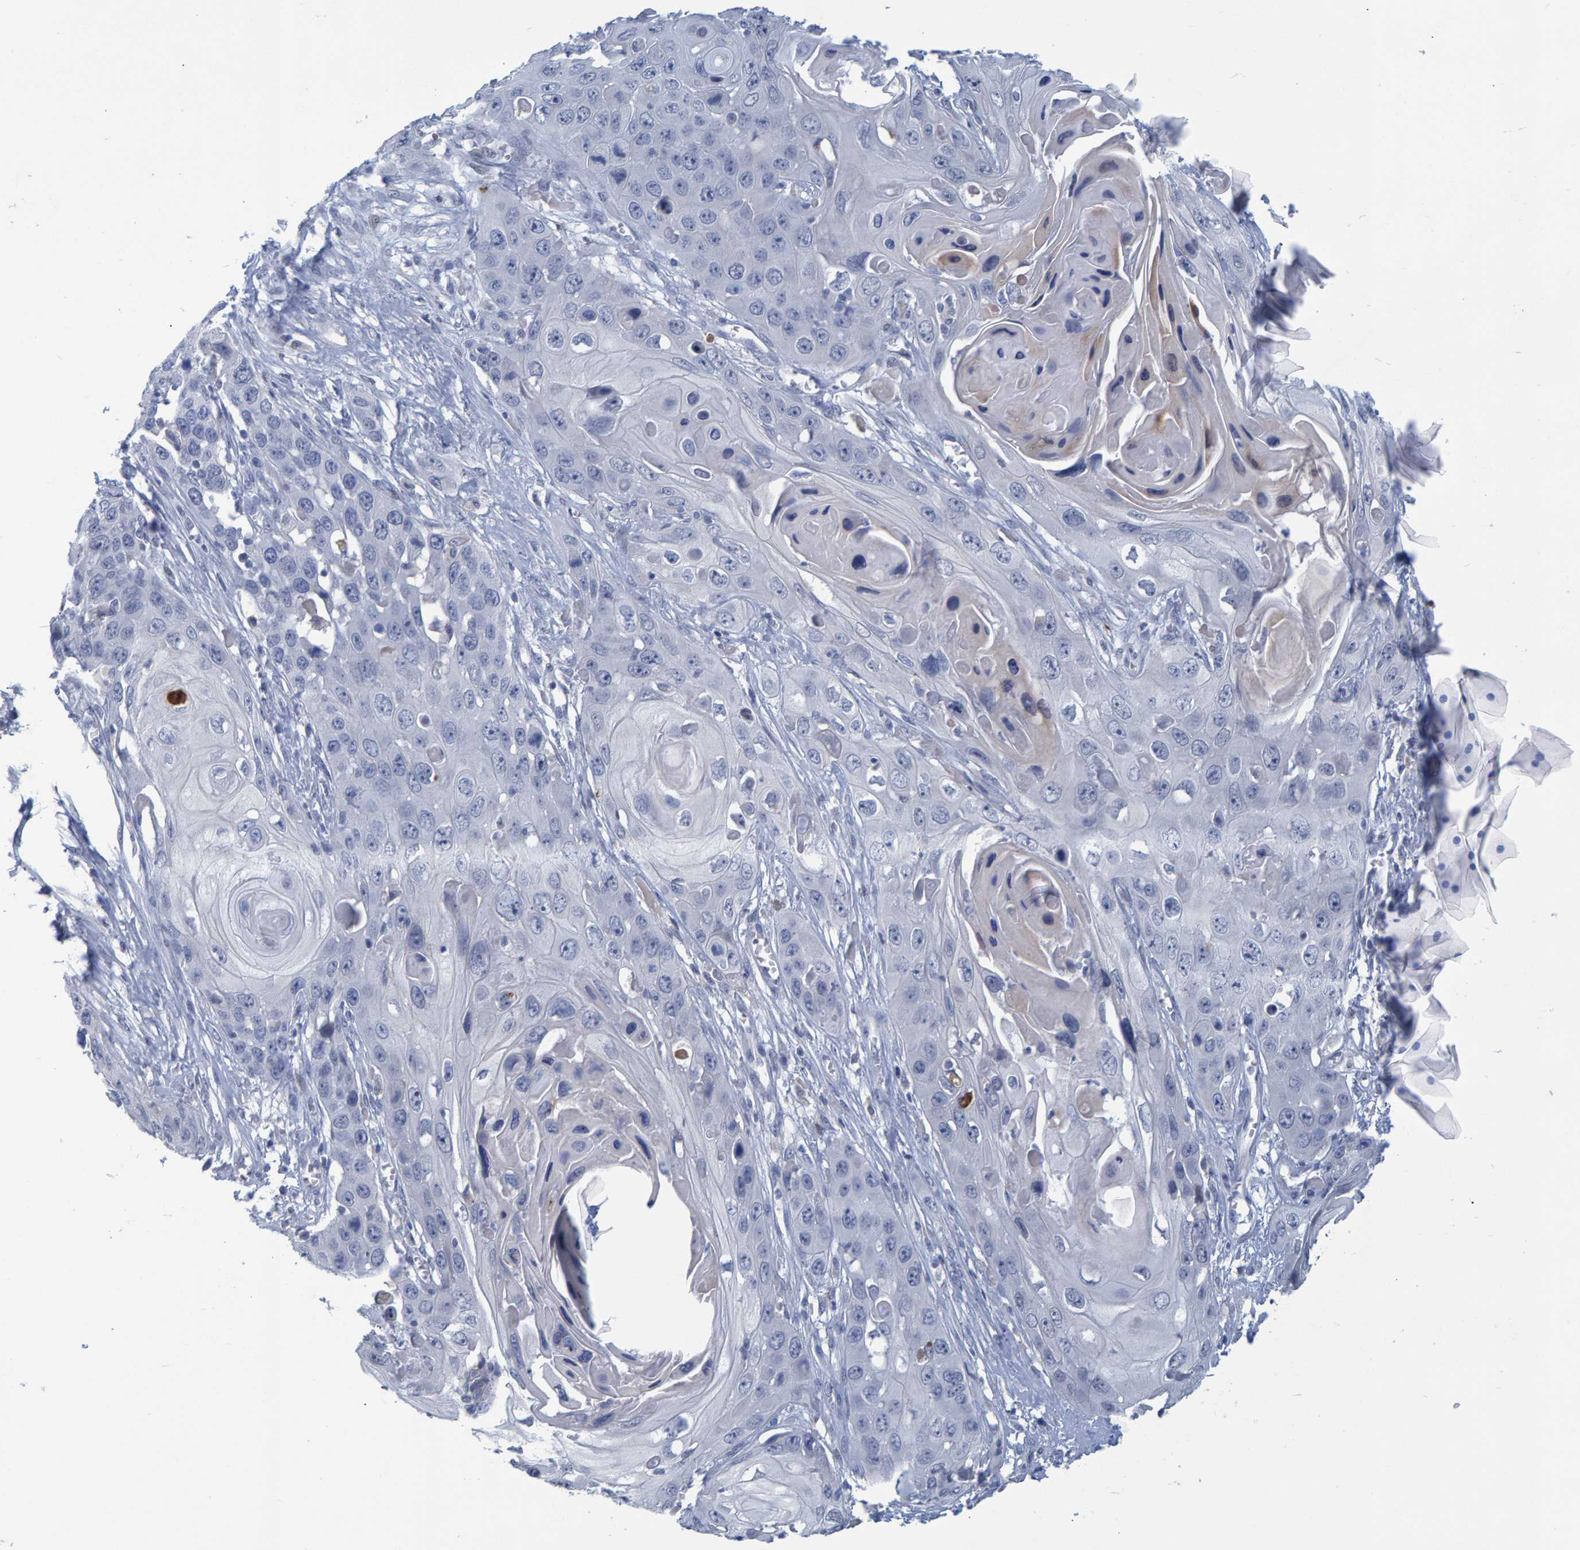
{"staining": {"intensity": "weak", "quantity": "<25%", "location": "cytoplasmic/membranous"}, "tissue": "skin cancer", "cell_type": "Tumor cells", "image_type": "cancer", "snomed": [{"axis": "morphology", "description": "Squamous cell carcinoma, NOS"}, {"axis": "topography", "description": "Skin"}], "caption": "DAB immunohistochemical staining of skin squamous cell carcinoma reveals no significant staining in tumor cells.", "gene": "PROCA1", "patient": {"sex": "male", "age": 55}}